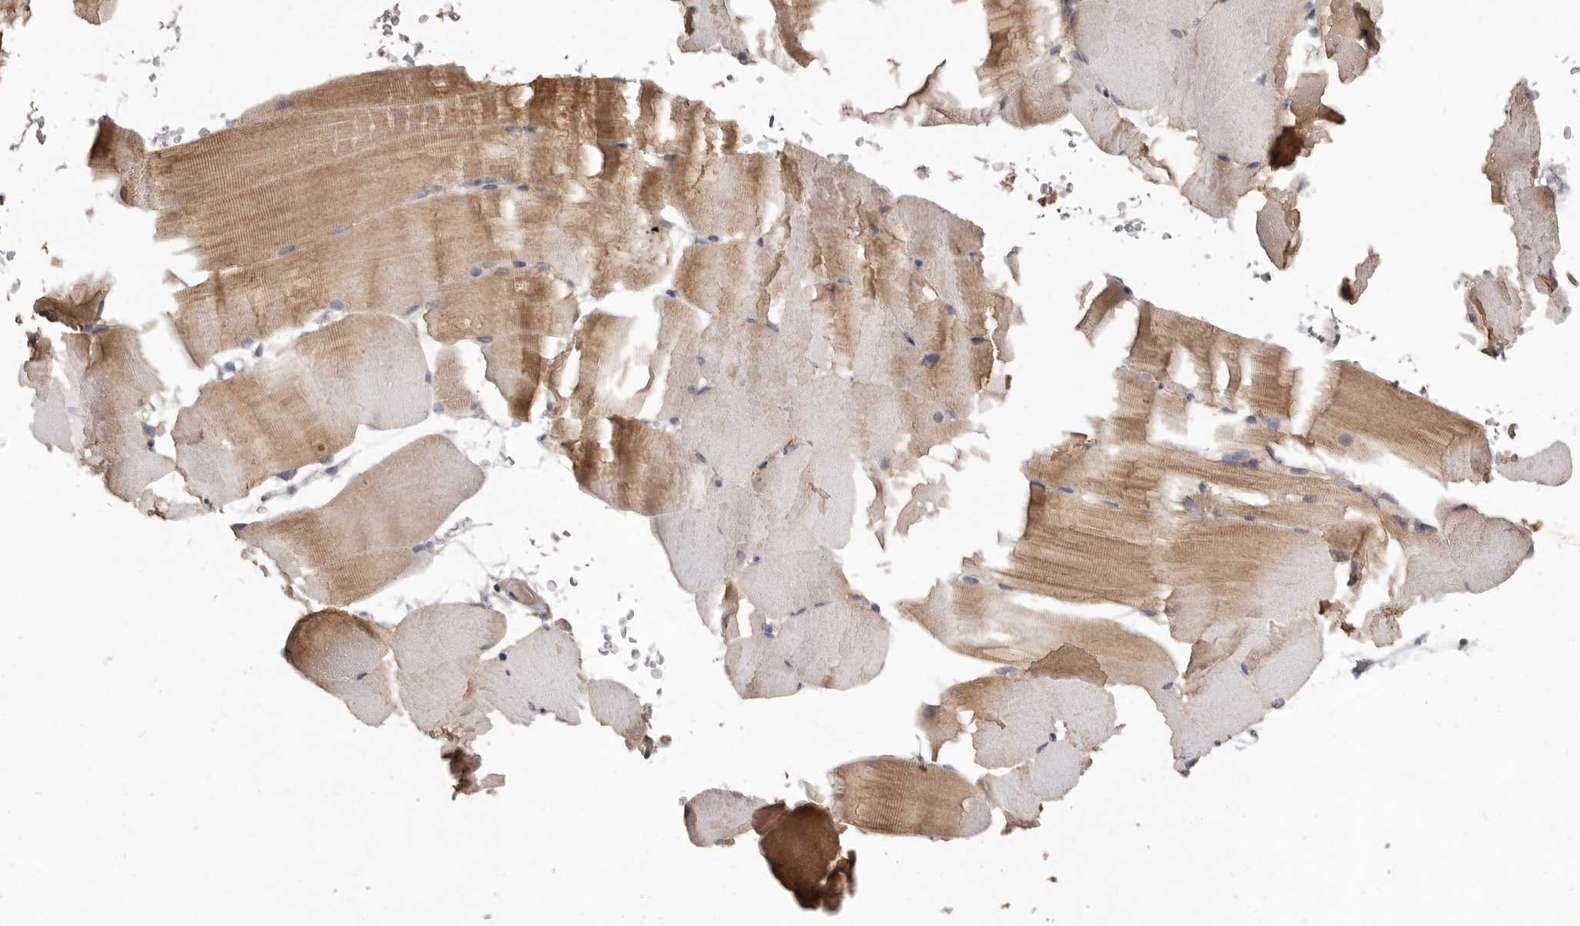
{"staining": {"intensity": "moderate", "quantity": "<25%", "location": "cytoplasmic/membranous"}, "tissue": "skeletal muscle", "cell_type": "Myocytes", "image_type": "normal", "snomed": [{"axis": "morphology", "description": "Normal tissue, NOS"}, {"axis": "topography", "description": "Skeletal muscle"}, {"axis": "topography", "description": "Parathyroid gland"}], "caption": "IHC image of unremarkable human skeletal muscle stained for a protein (brown), which displays low levels of moderate cytoplasmic/membranous positivity in approximately <25% of myocytes.", "gene": "EDEM1", "patient": {"sex": "female", "age": 37}}